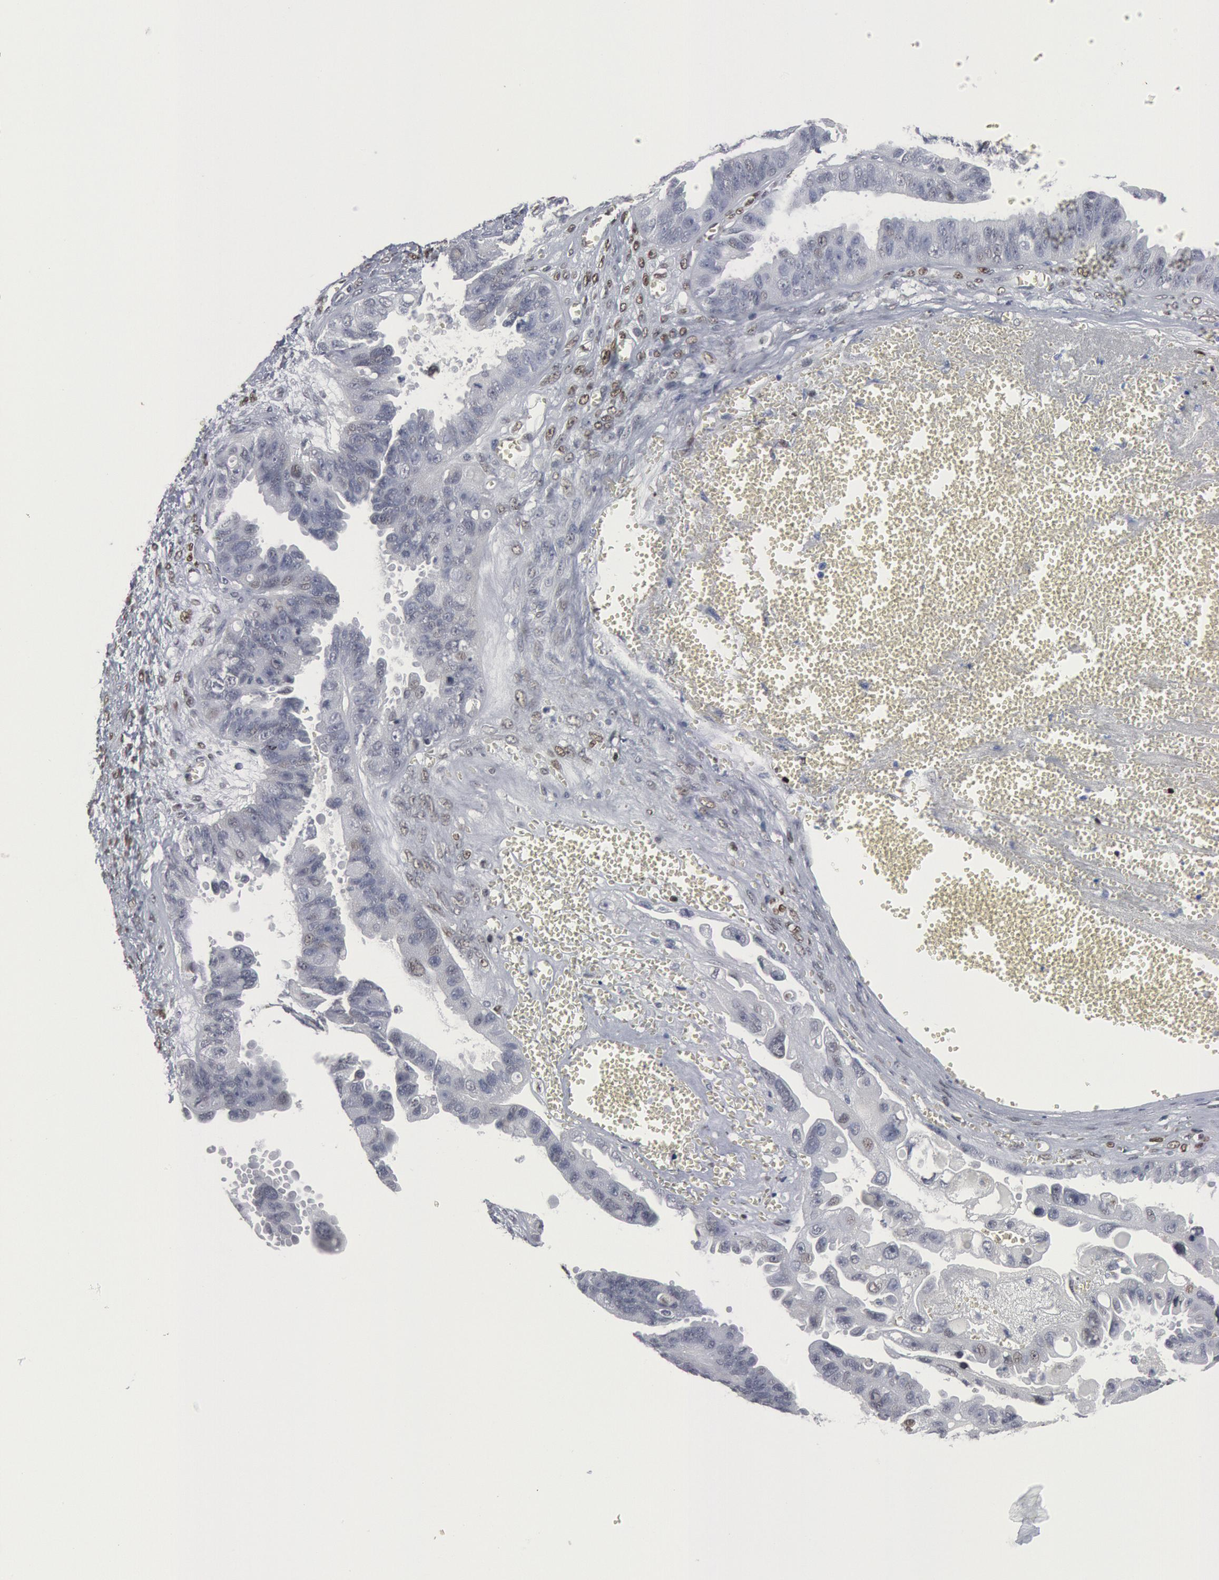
{"staining": {"intensity": "negative", "quantity": "none", "location": "none"}, "tissue": "ovarian cancer", "cell_type": "Tumor cells", "image_type": "cancer", "snomed": [{"axis": "morphology", "description": "Carcinoma, endometroid"}, {"axis": "topography", "description": "Ovary"}], "caption": "A high-resolution image shows immunohistochemistry staining of endometroid carcinoma (ovarian), which exhibits no significant staining in tumor cells.", "gene": "MECP2", "patient": {"sex": "female", "age": 85}}